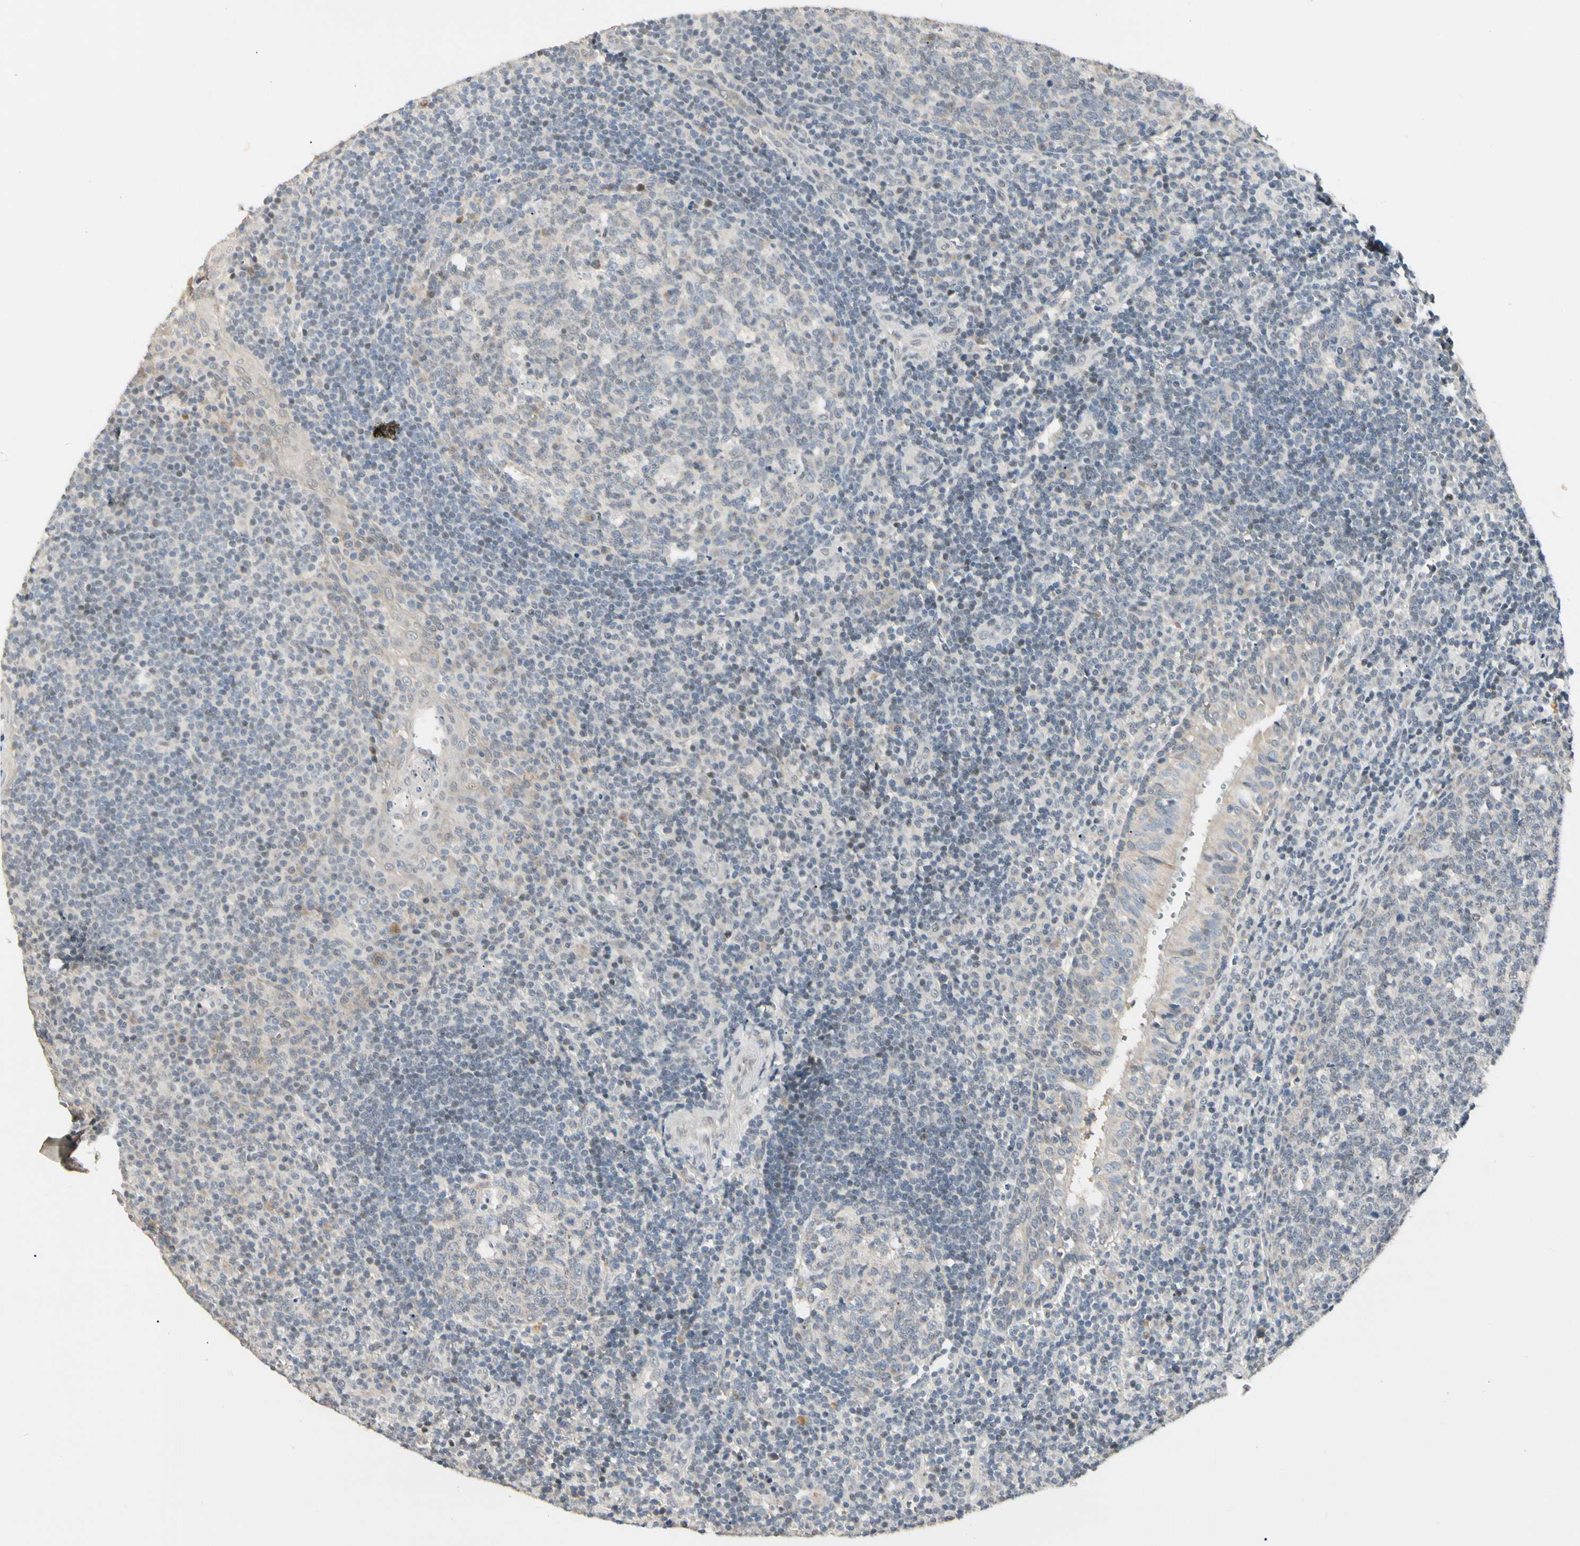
{"staining": {"intensity": "negative", "quantity": "none", "location": "none"}, "tissue": "tonsil", "cell_type": "Germinal center cells", "image_type": "normal", "snomed": [{"axis": "morphology", "description": "Normal tissue, NOS"}, {"axis": "topography", "description": "Tonsil"}], "caption": "This is a histopathology image of immunohistochemistry staining of unremarkable tonsil, which shows no positivity in germinal center cells.", "gene": "GREM1", "patient": {"sex": "female", "age": 40}}